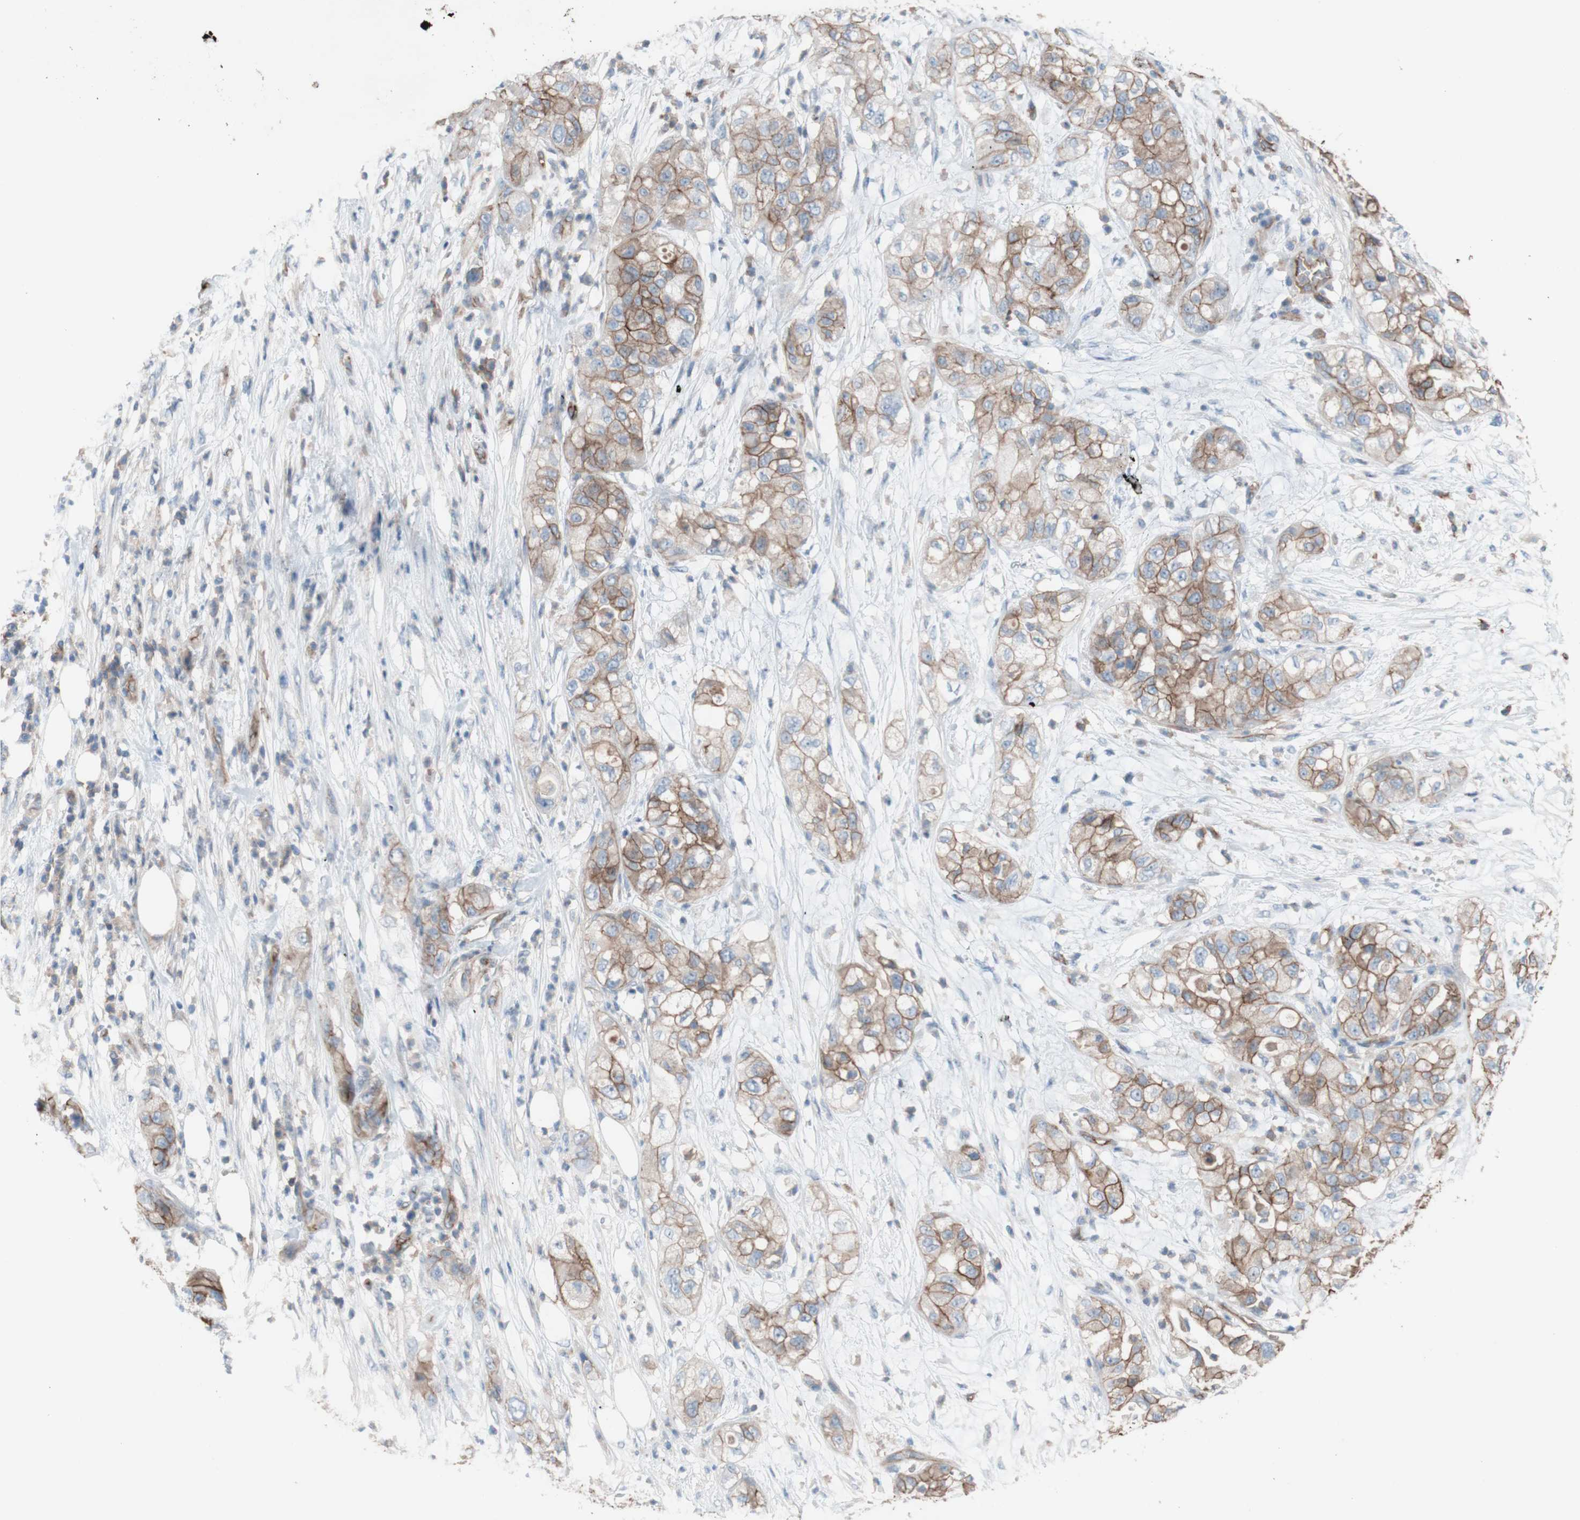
{"staining": {"intensity": "weak", "quantity": ">75%", "location": "cytoplasmic/membranous"}, "tissue": "pancreatic cancer", "cell_type": "Tumor cells", "image_type": "cancer", "snomed": [{"axis": "morphology", "description": "Adenocarcinoma, NOS"}, {"axis": "topography", "description": "Pancreas"}], "caption": "IHC (DAB (3,3'-diaminobenzidine)) staining of human pancreatic adenocarcinoma demonstrates weak cytoplasmic/membranous protein expression in approximately >75% of tumor cells.", "gene": "CD46", "patient": {"sex": "female", "age": 78}}